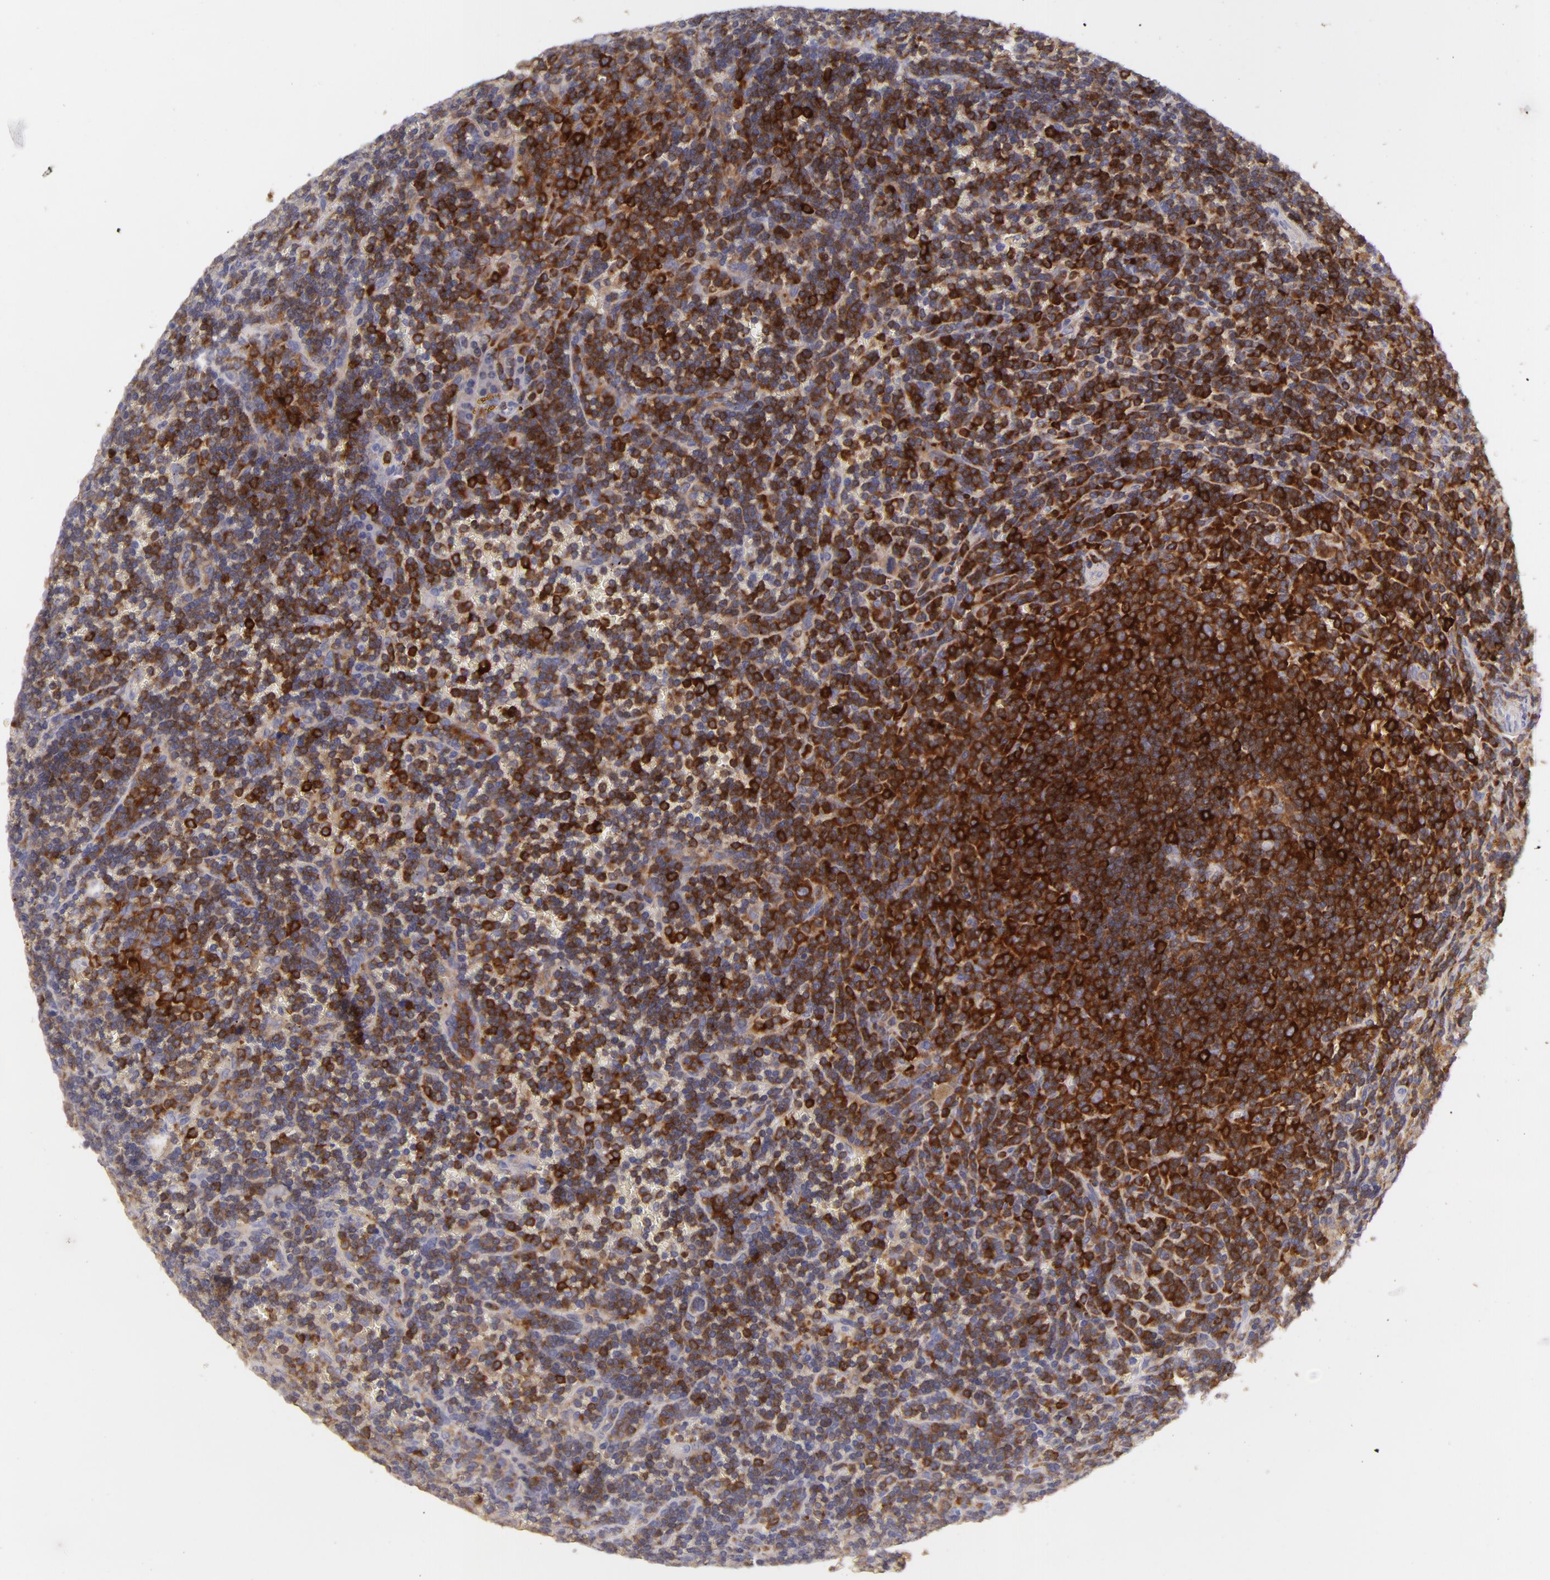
{"staining": {"intensity": "moderate", "quantity": ">75%", "location": "cytoplasmic/membranous"}, "tissue": "lymphoma", "cell_type": "Tumor cells", "image_type": "cancer", "snomed": [{"axis": "morphology", "description": "Malignant lymphoma, non-Hodgkin's type, Low grade"}, {"axis": "topography", "description": "Spleen"}], "caption": "Lymphoma was stained to show a protein in brown. There is medium levels of moderate cytoplasmic/membranous positivity in about >75% of tumor cells. (DAB (3,3'-diaminobenzidine) IHC, brown staining for protein, blue staining for nuclei).", "gene": "MMP10", "patient": {"sex": "male", "age": 80}}